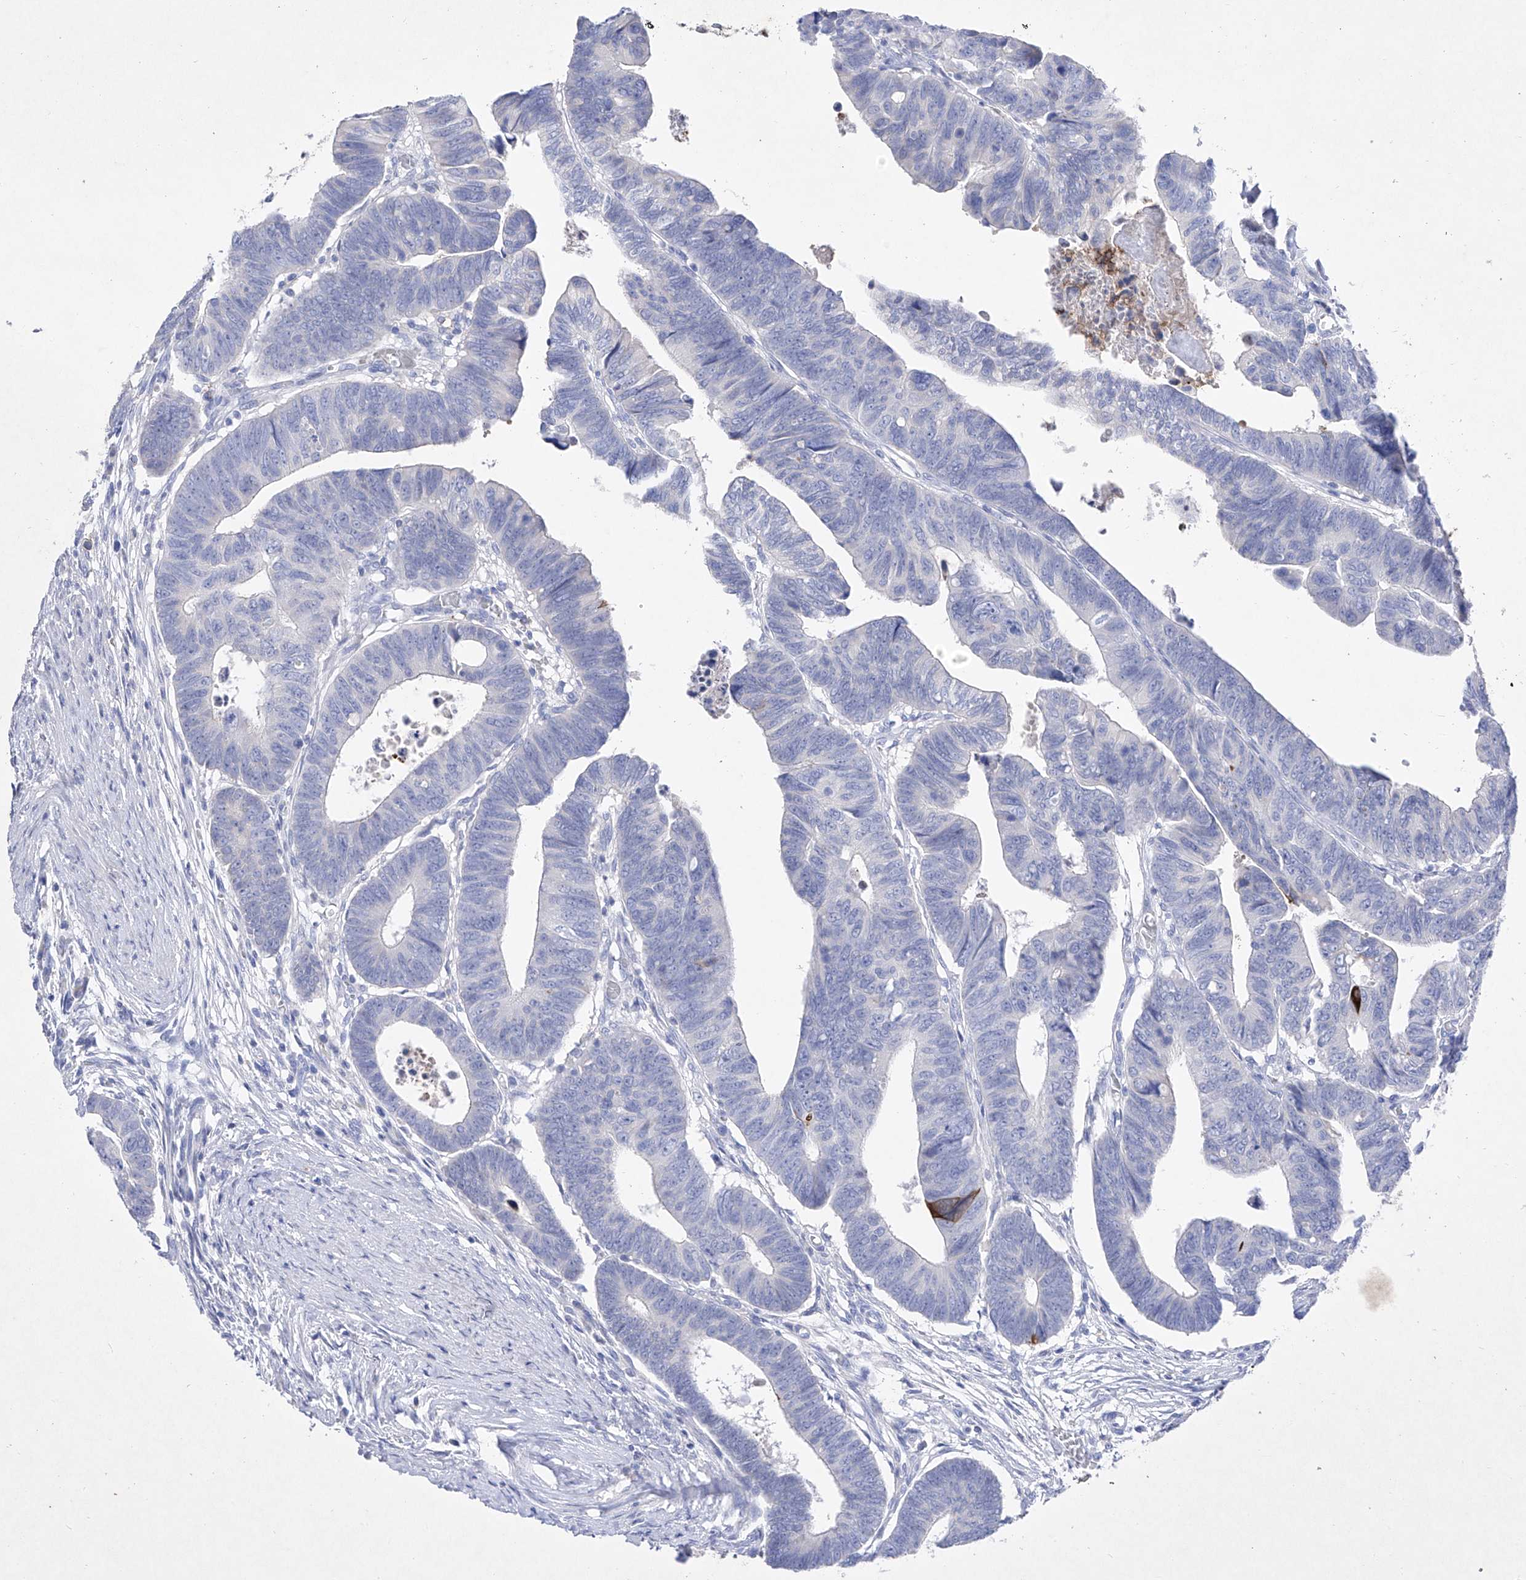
{"staining": {"intensity": "negative", "quantity": "none", "location": "none"}, "tissue": "colorectal cancer", "cell_type": "Tumor cells", "image_type": "cancer", "snomed": [{"axis": "morphology", "description": "Adenocarcinoma, NOS"}, {"axis": "topography", "description": "Rectum"}], "caption": "Immunohistochemistry photomicrograph of human colorectal adenocarcinoma stained for a protein (brown), which shows no expression in tumor cells.", "gene": "TM7SF2", "patient": {"sex": "female", "age": 65}}